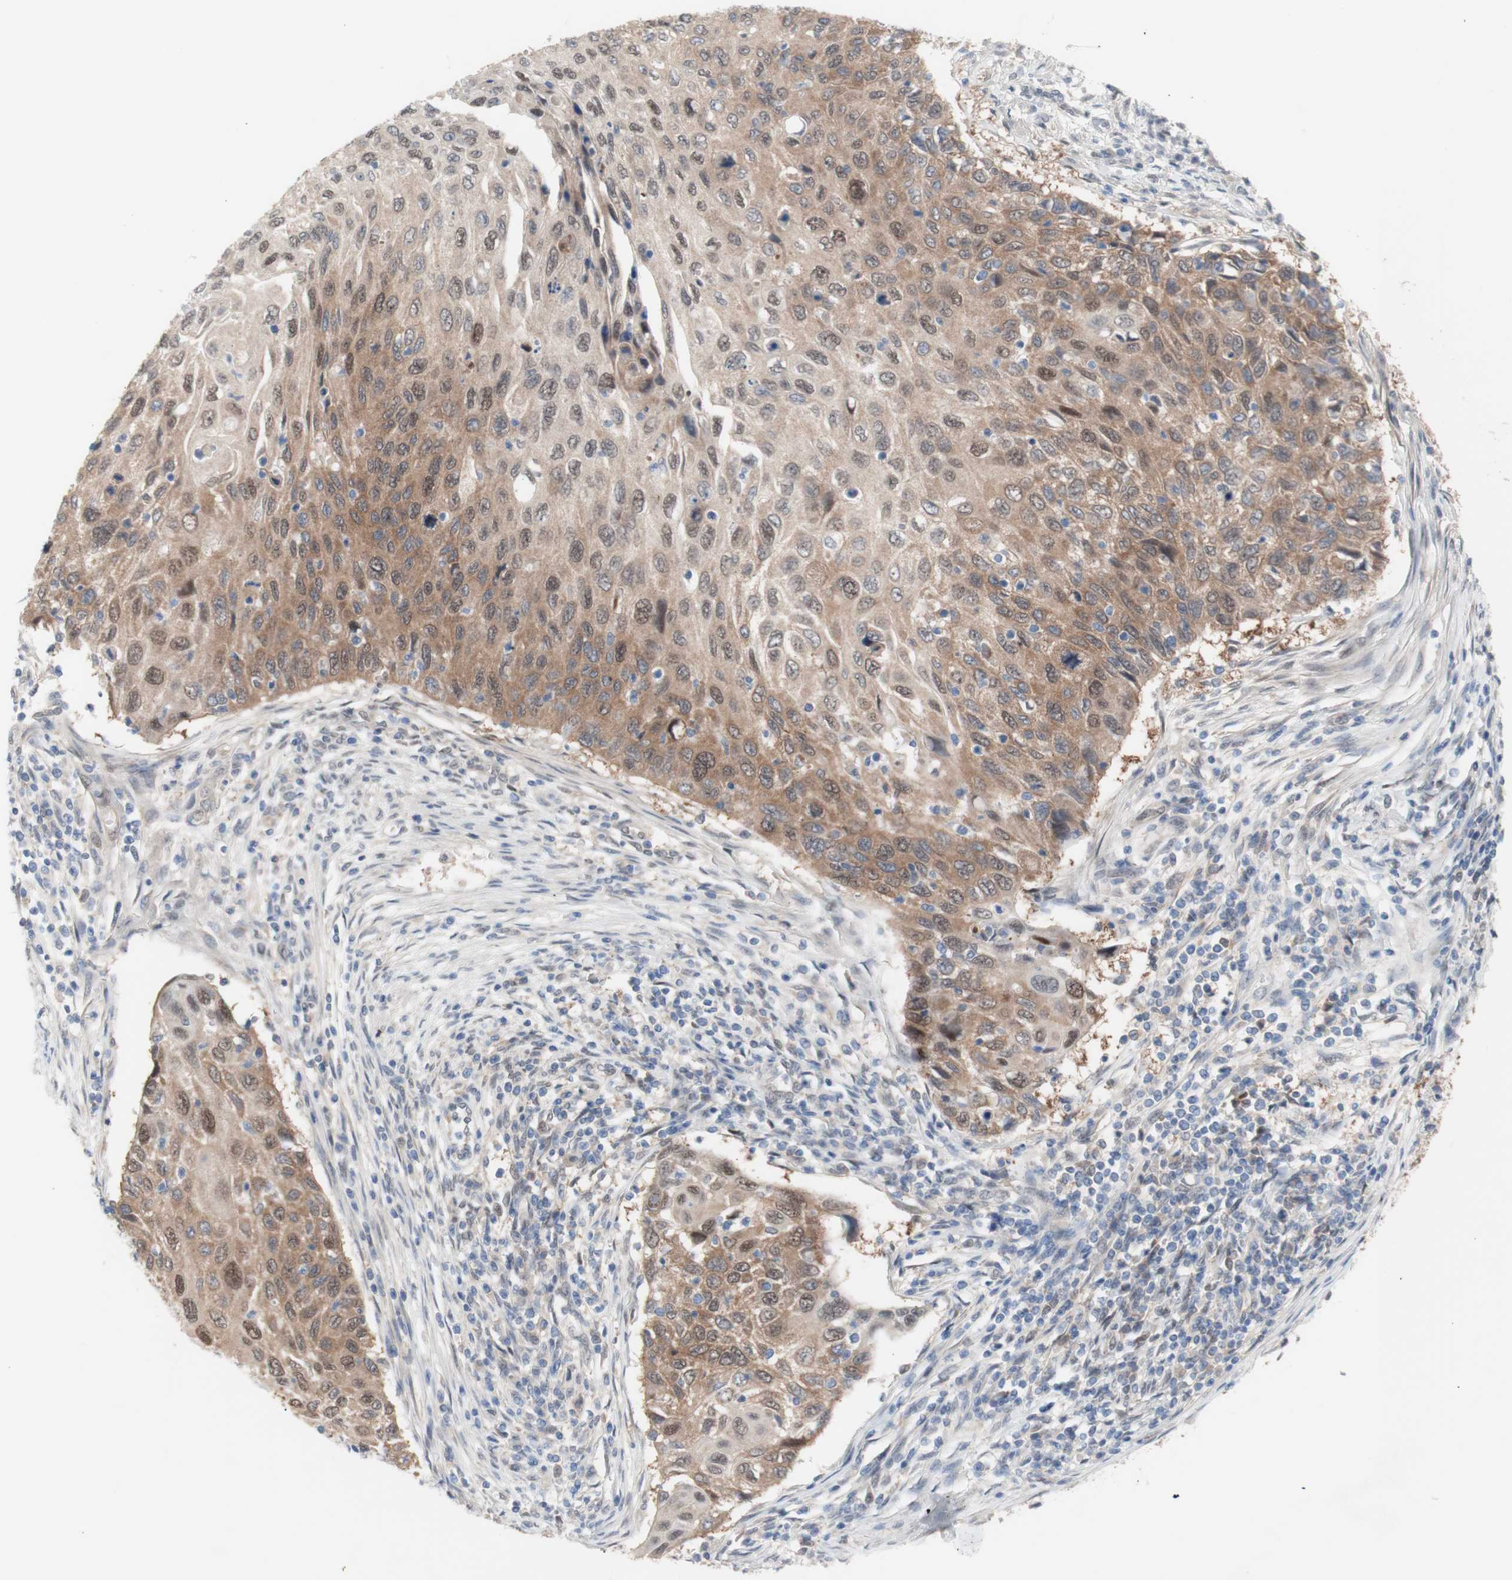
{"staining": {"intensity": "moderate", "quantity": ">75%", "location": "cytoplasmic/membranous,nuclear"}, "tissue": "cervical cancer", "cell_type": "Tumor cells", "image_type": "cancer", "snomed": [{"axis": "morphology", "description": "Squamous cell carcinoma, NOS"}, {"axis": "topography", "description": "Cervix"}], "caption": "Cervical cancer stained with a protein marker exhibits moderate staining in tumor cells.", "gene": "PRMT5", "patient": {"sex": "female", "age": 70}}